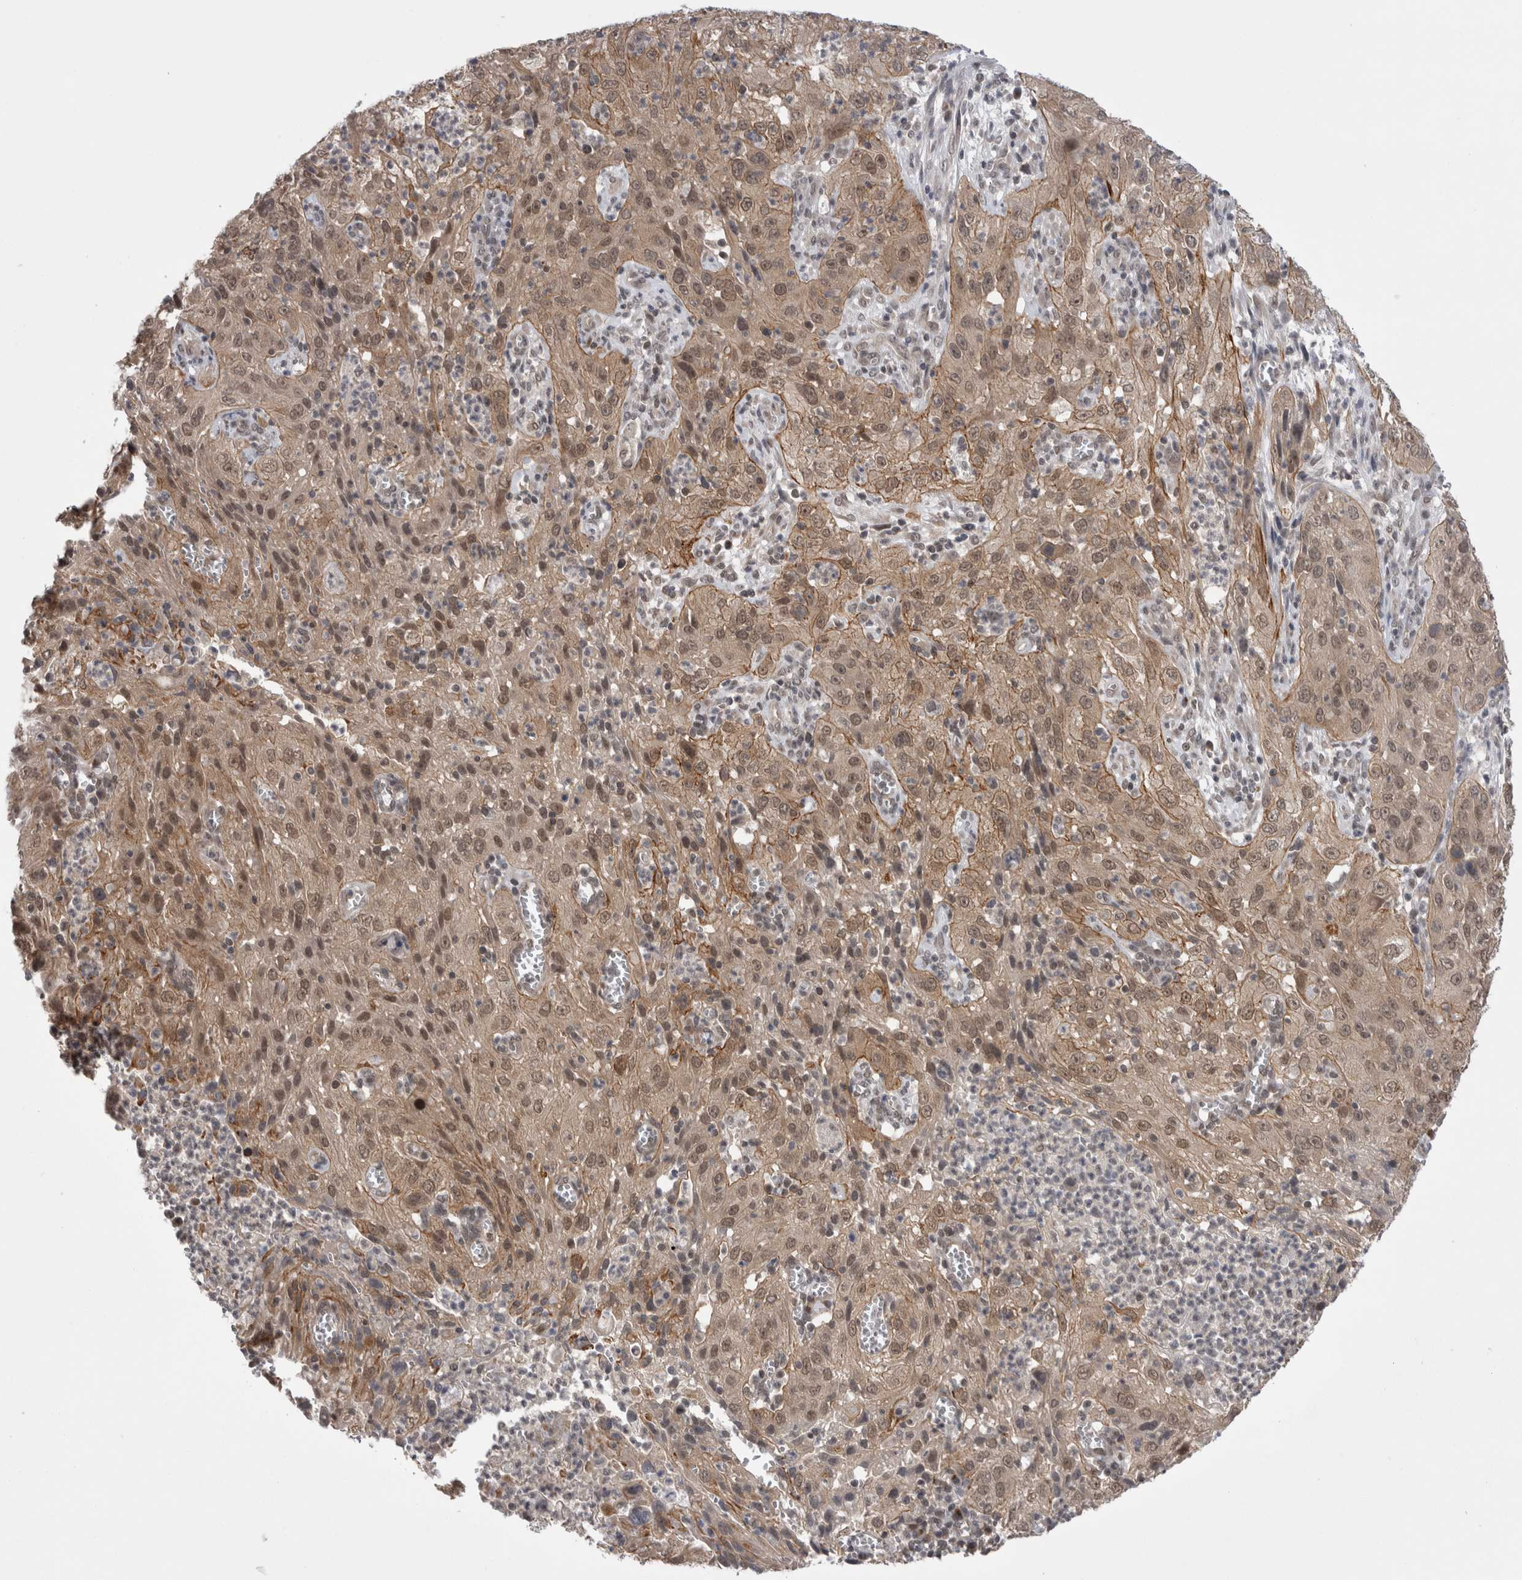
{"staining": {"intensity": "weak", "quantity": ">75%", "location": "cytoplasmic/membranous,nuclear"}, "tissue": "cervical cancer", "cell_type": "Tumor cells", "image_type": "cancer", "snomed": [{"axis": "morphology", "description": "Squamous cell carcinoma, NOS"}, {"axis": "topography", "description": "Cervix"}], "caption": "Immunohistochemistry (DAB (3,3'-diaminobenzidine)) staining of cervical cancer (squamous cell carcinoma) reveals weak cytoplasmic/membranous and nuclear protein staining in about >75% of tumor cells.", "gene": "ZNF341", "patient": {"sex": "female", "age": 32}}